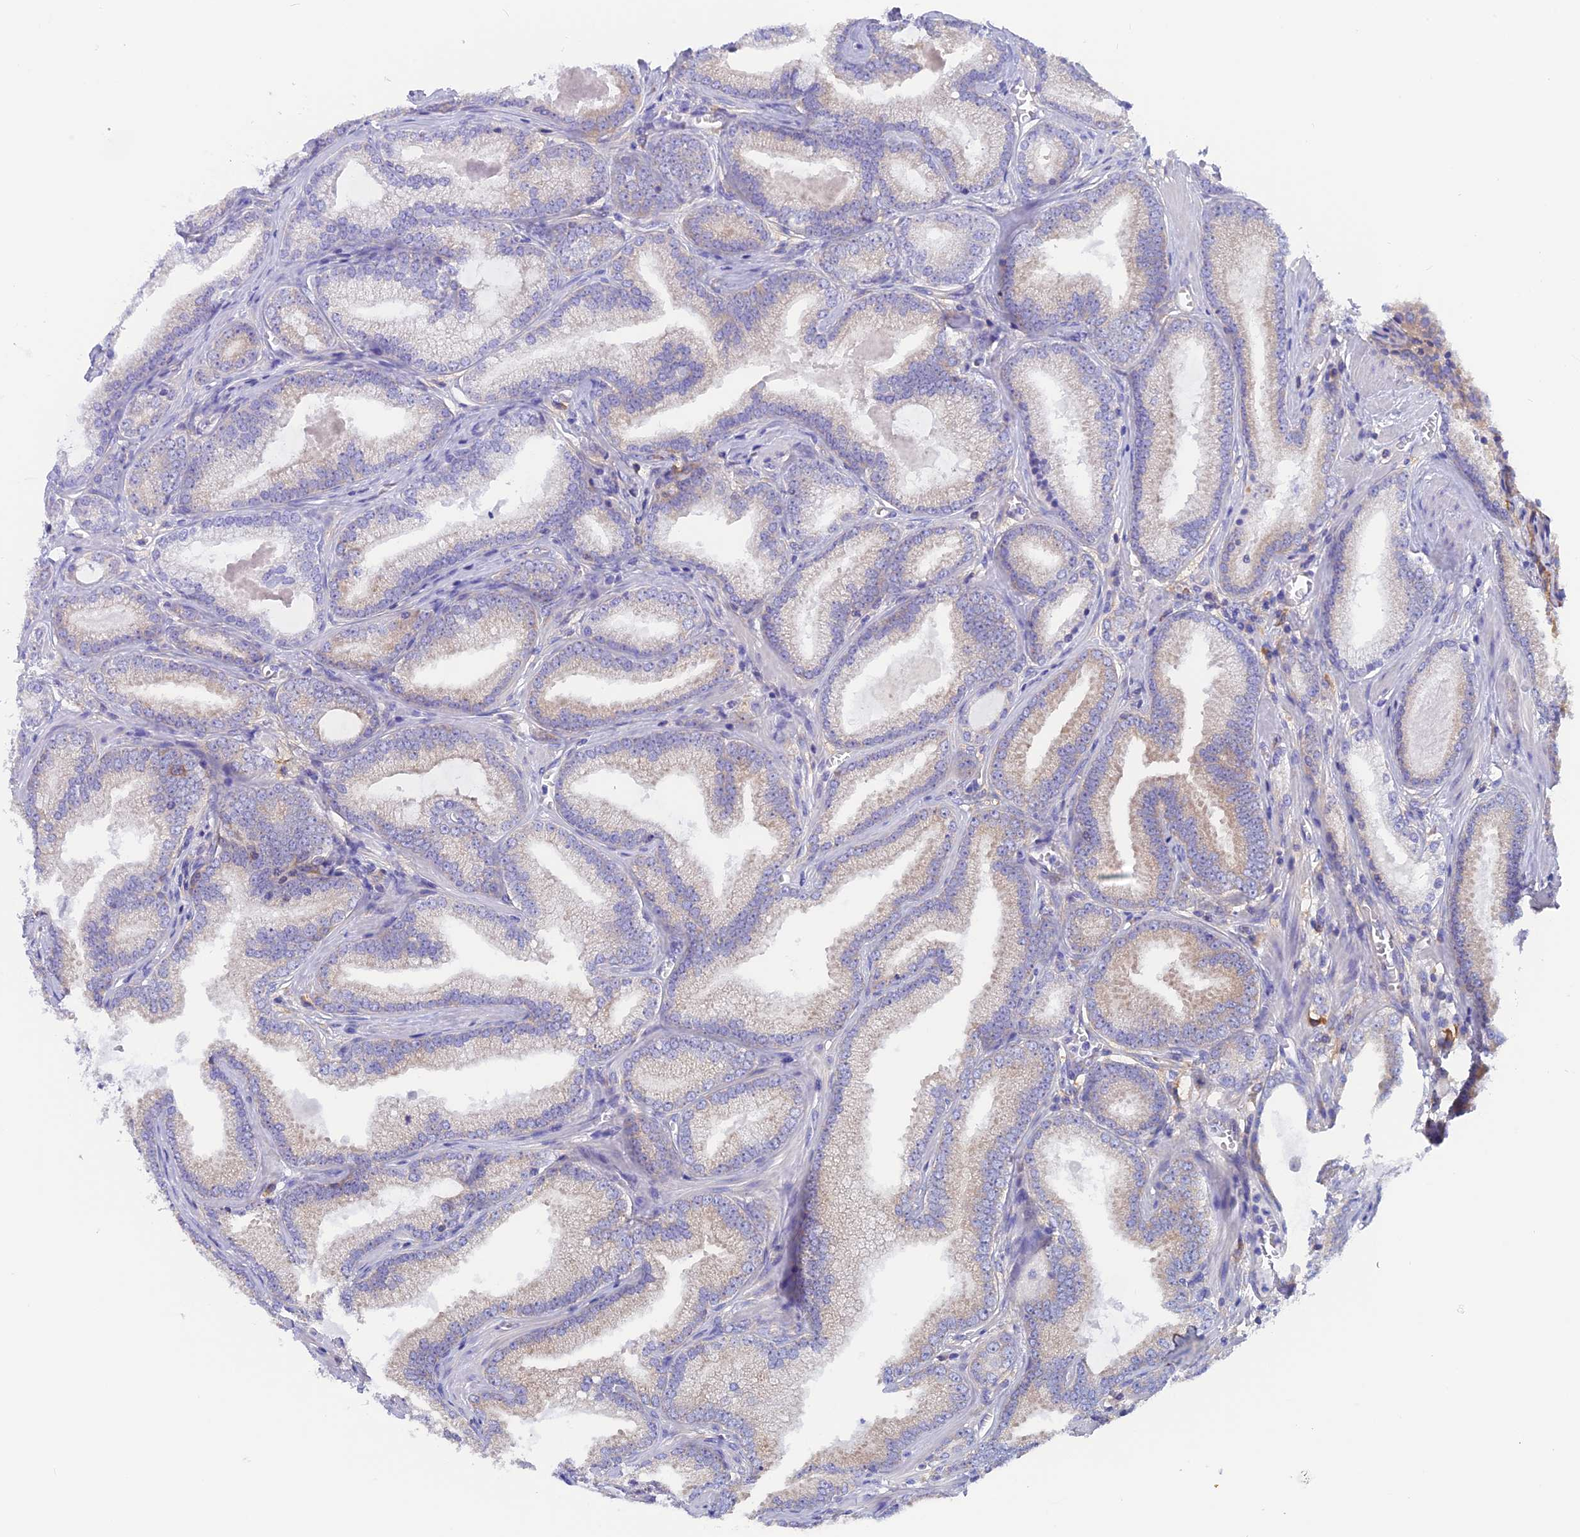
{"staining": {"intensity": "negative", "quantity": "none", "location": "none"}, "tissue": "prostate cancer", "cell_type": "Tumor cells", "image_type": "cancer", "snomed": [{"axis": "morphology", "description": "Adenocarcinoma, Low grade"}, {"axis": "topography", "description": "Prostate"}], "caption": "Immunohistochemical staining of prostate cancer displays no significant positivity in tumor cells.", "gene": "LZTFL1", "patient": {"sex": "male", "age": 60}}